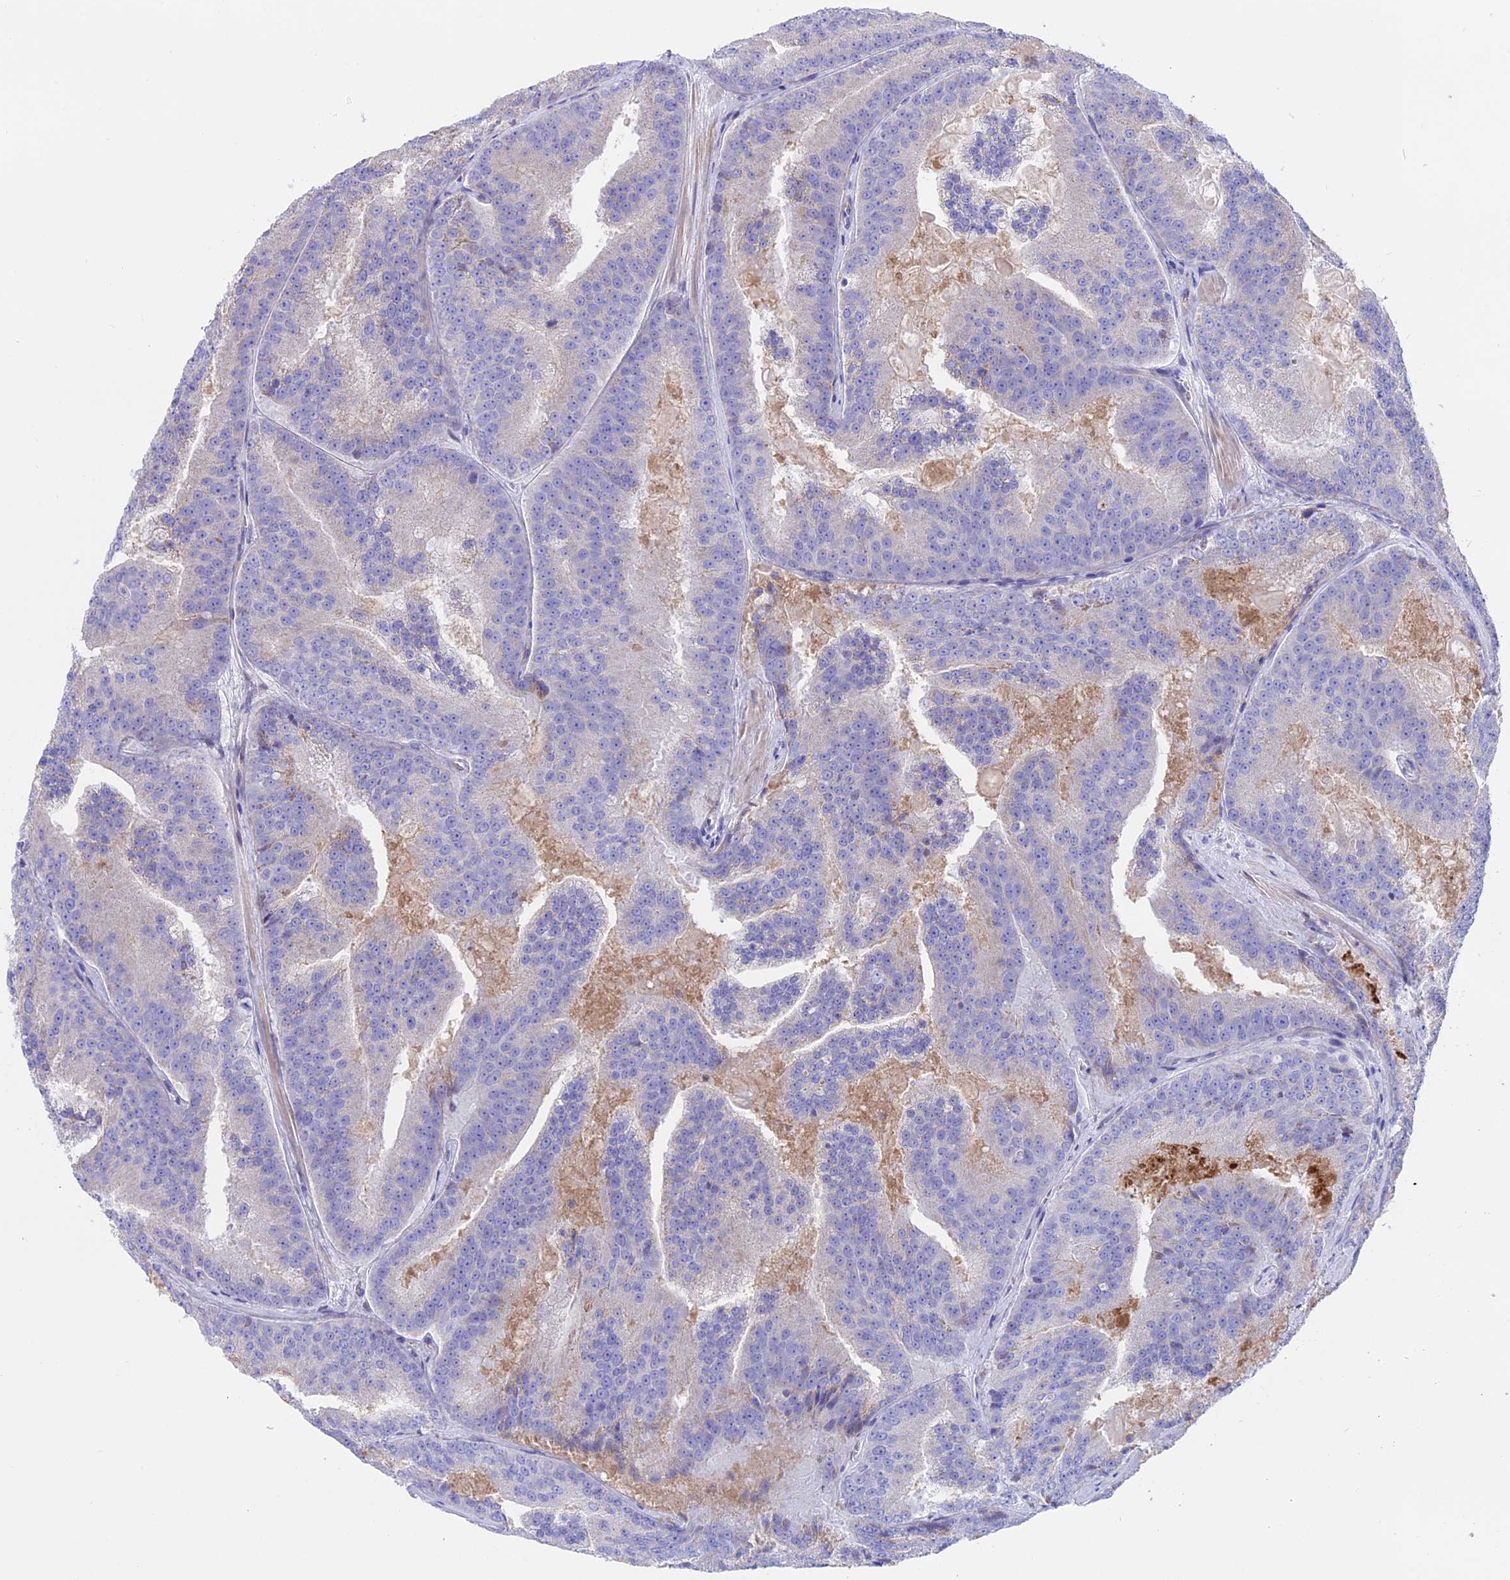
{"staining": {"intensity": "negative", "quantity": "none", "location": "none"}, "tissue": "prostate cancer", "cell_type": "Tumor cells", "image_type": "cancer", "snomed": [{"axis": "morphology", "description": "Adenocarcinoma, High grade"}, {"axis": "topography", "description": "Prostate"}], "caption": "Histopathology image shows no significant protein positivity in tumor cells of prostate cancer (adenocarcinoma (high-grade)).", "gene": "TMEM138", "patient": {"sex": "male", "age": 61}}